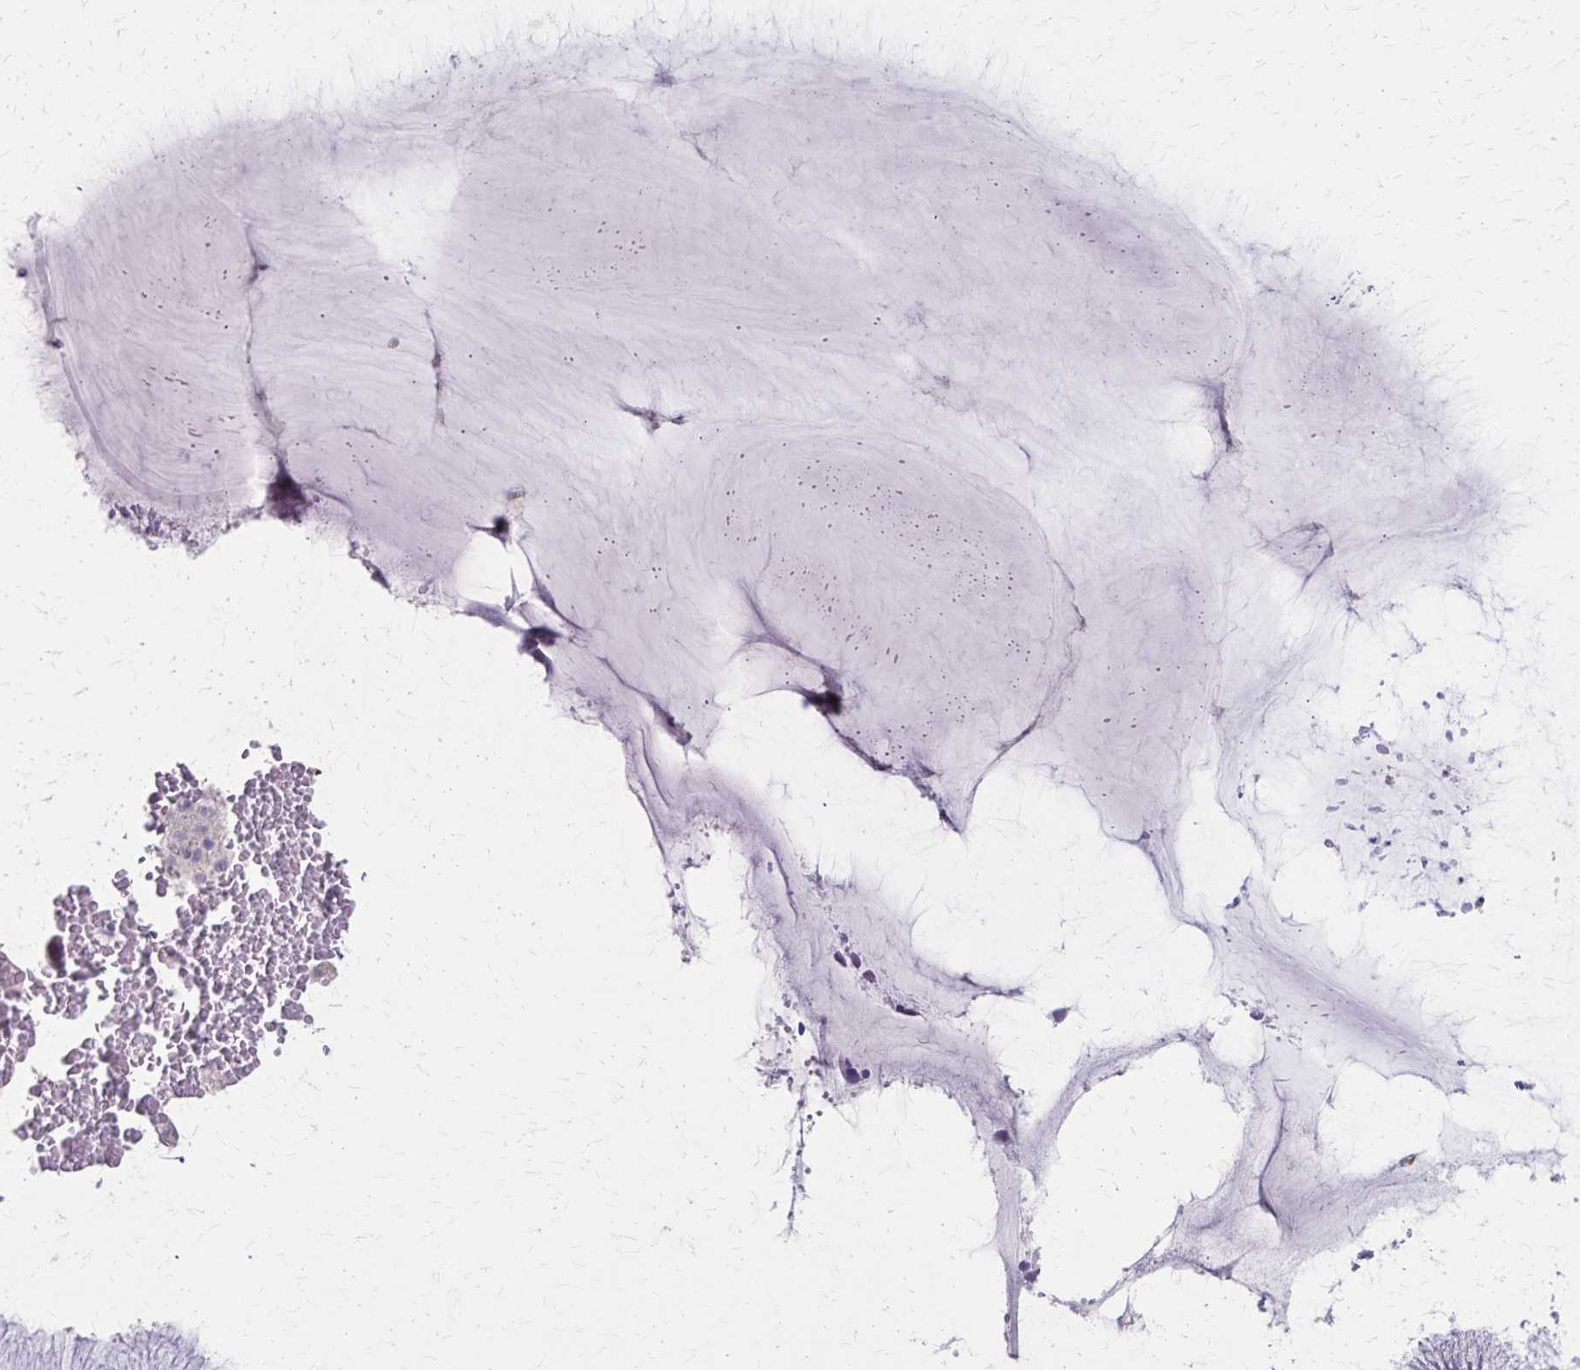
{"staining": {"intensity": "negative", "quantity": "none", "location": "none"}, "tissue": "cervix", "cell_type": "Glandular cells", "image_type": "normal", "snomed": [{"axis": "morphology", "description": "Normal tissue, NOS"}, {"axis": "topography", "description": "Cervix"}], "caption": "Glandular cells are negative for brown protein staining in unremarkable cervix. (DAB immunohistochemistry (IHC) visualized using brightfield microscopy, high magnification).", "gene": "RASL10B", "patient": {"sex": "female", "age": 37}}